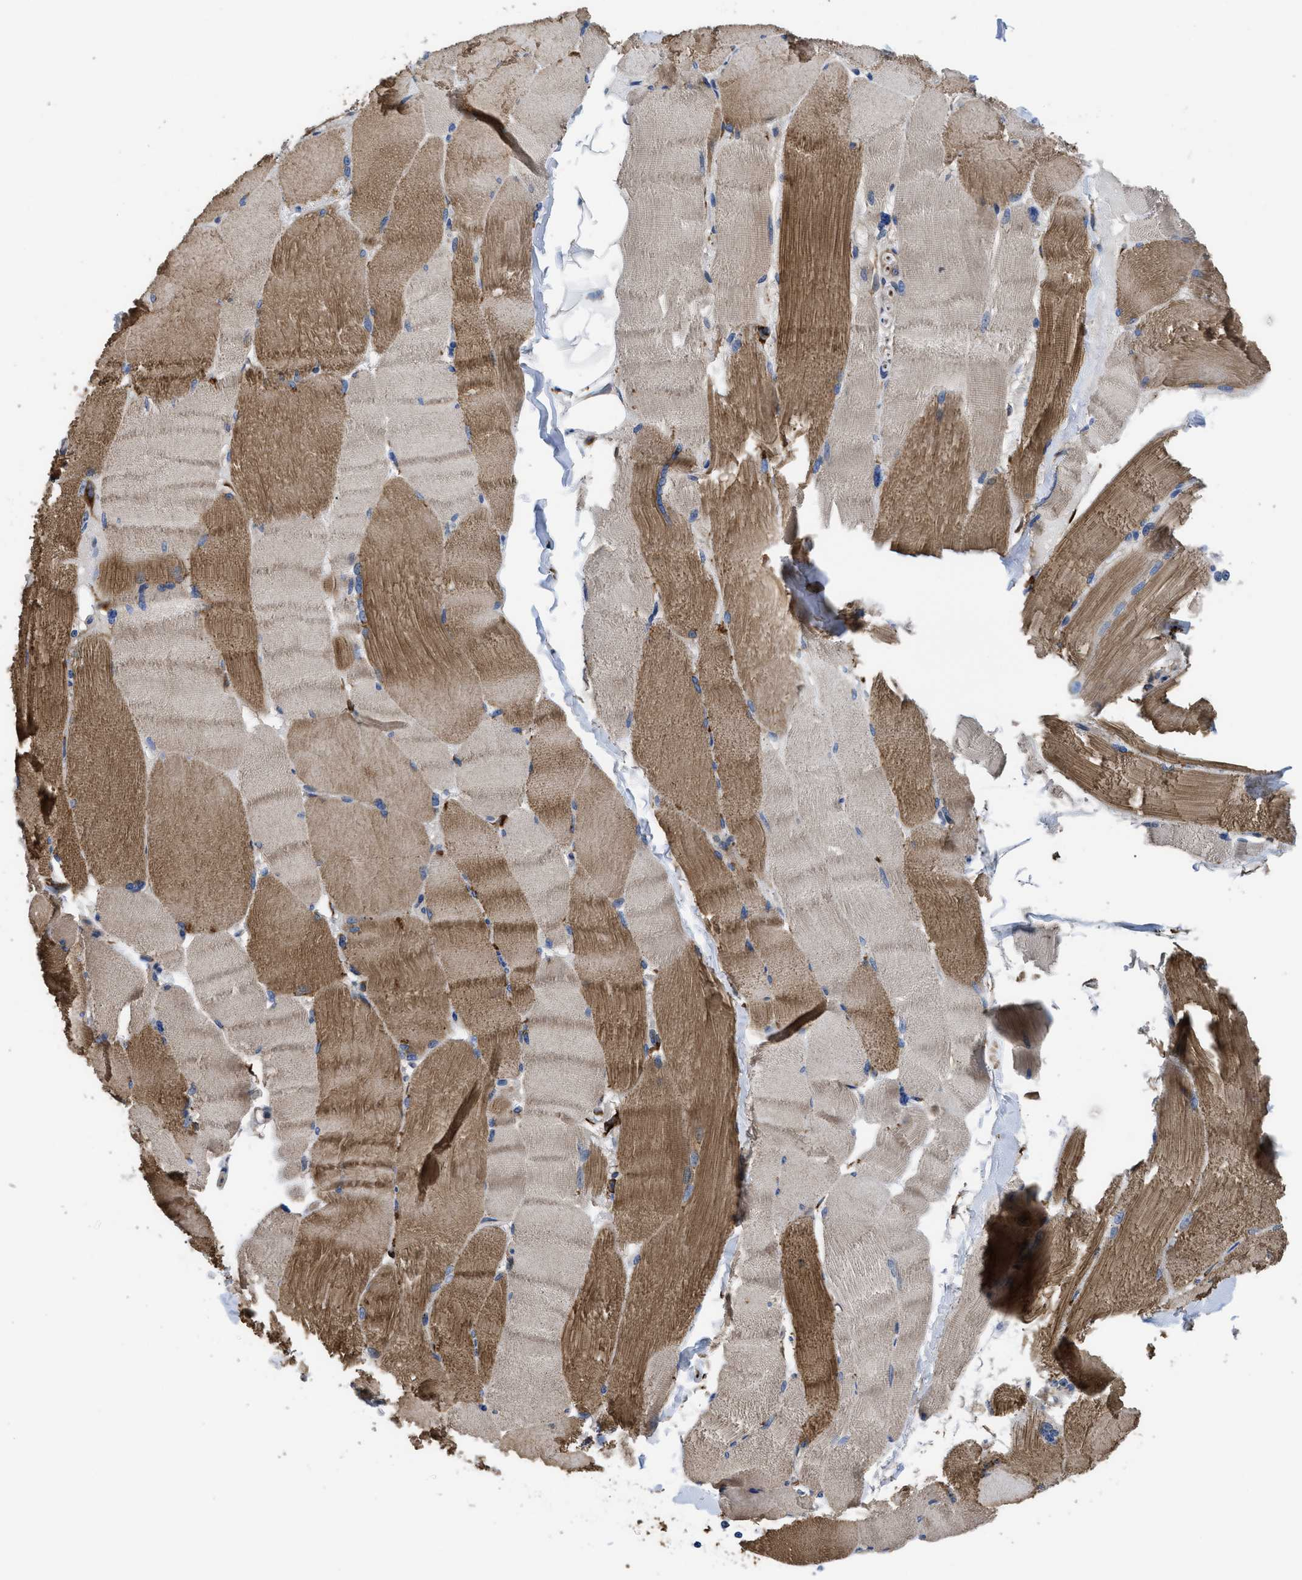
{"staining": {"intensity": "moderate", "quantity": "25%-75%", "location": "cytoplasmic/membranous"}, "tissue": "skeletal muscle", "cell_type": "Myocytes", "image_type": "normal", "snomed": [{"axis": "morphology", "description": "Normal tissue, NOS"}, {"axis": "topography", "description": "Skin"}, {"axis": "topography", "description": "Skeletal muscle"}], "caption": "High-magnification brightfield microscopy of normal skeletal muscle stained with DAB (3,3'-diaminobenzidine) (brown) and counterstained with hematoxylin (blue). myocytes exhibit moderate cytoplasmic/membranous staining is appreciated in approximately25%-75% of cells.", "gene": "SQLE", "patient": {"sex": "male", "age": 83}}